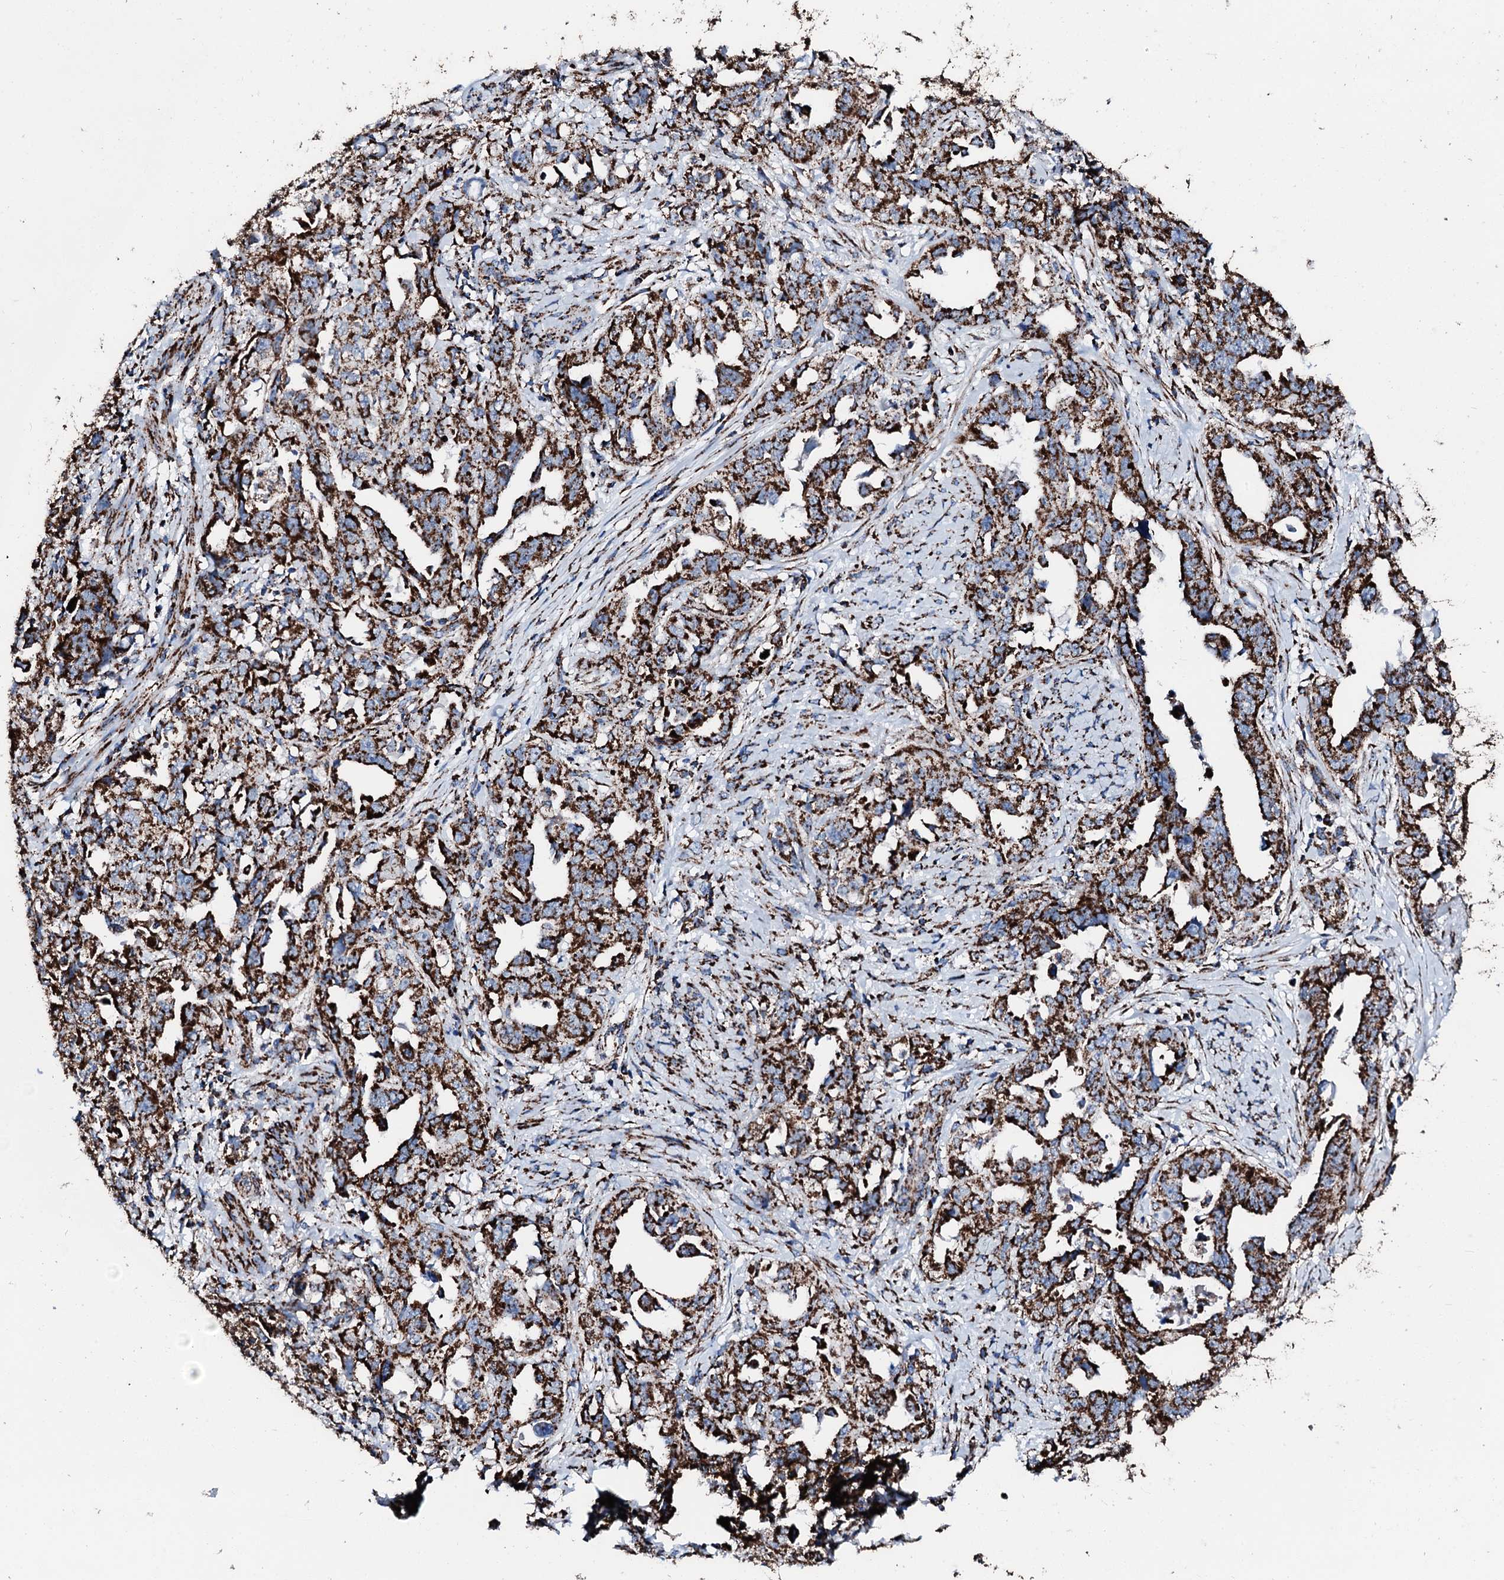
{"staining": {"intensity": "strong", "quantity": ">75%", "location": "cytoplasmic/membranous"}, "tissue": "endometrial cancer", "cell_type": "Tumor cells", "image_type": "cancer", "snomed": [{"axis": "morphology", "description": "Adenocarcinoma, NOS"}, {"axis": "topography", "description": "Endometrium"}], "caption": "Immunohistochemical staining of human adenocarcinoma (endometrial) shows strong cytoplasmic/membranous protein staining in about >75% of tumor cells. The protein of interest is stained brown, and the nuclei are stained in blue (DAB IHC with brightfield microscopy, high magnification).", "gene": "HADH", "patient": {"sex": "female", "age": 65}}